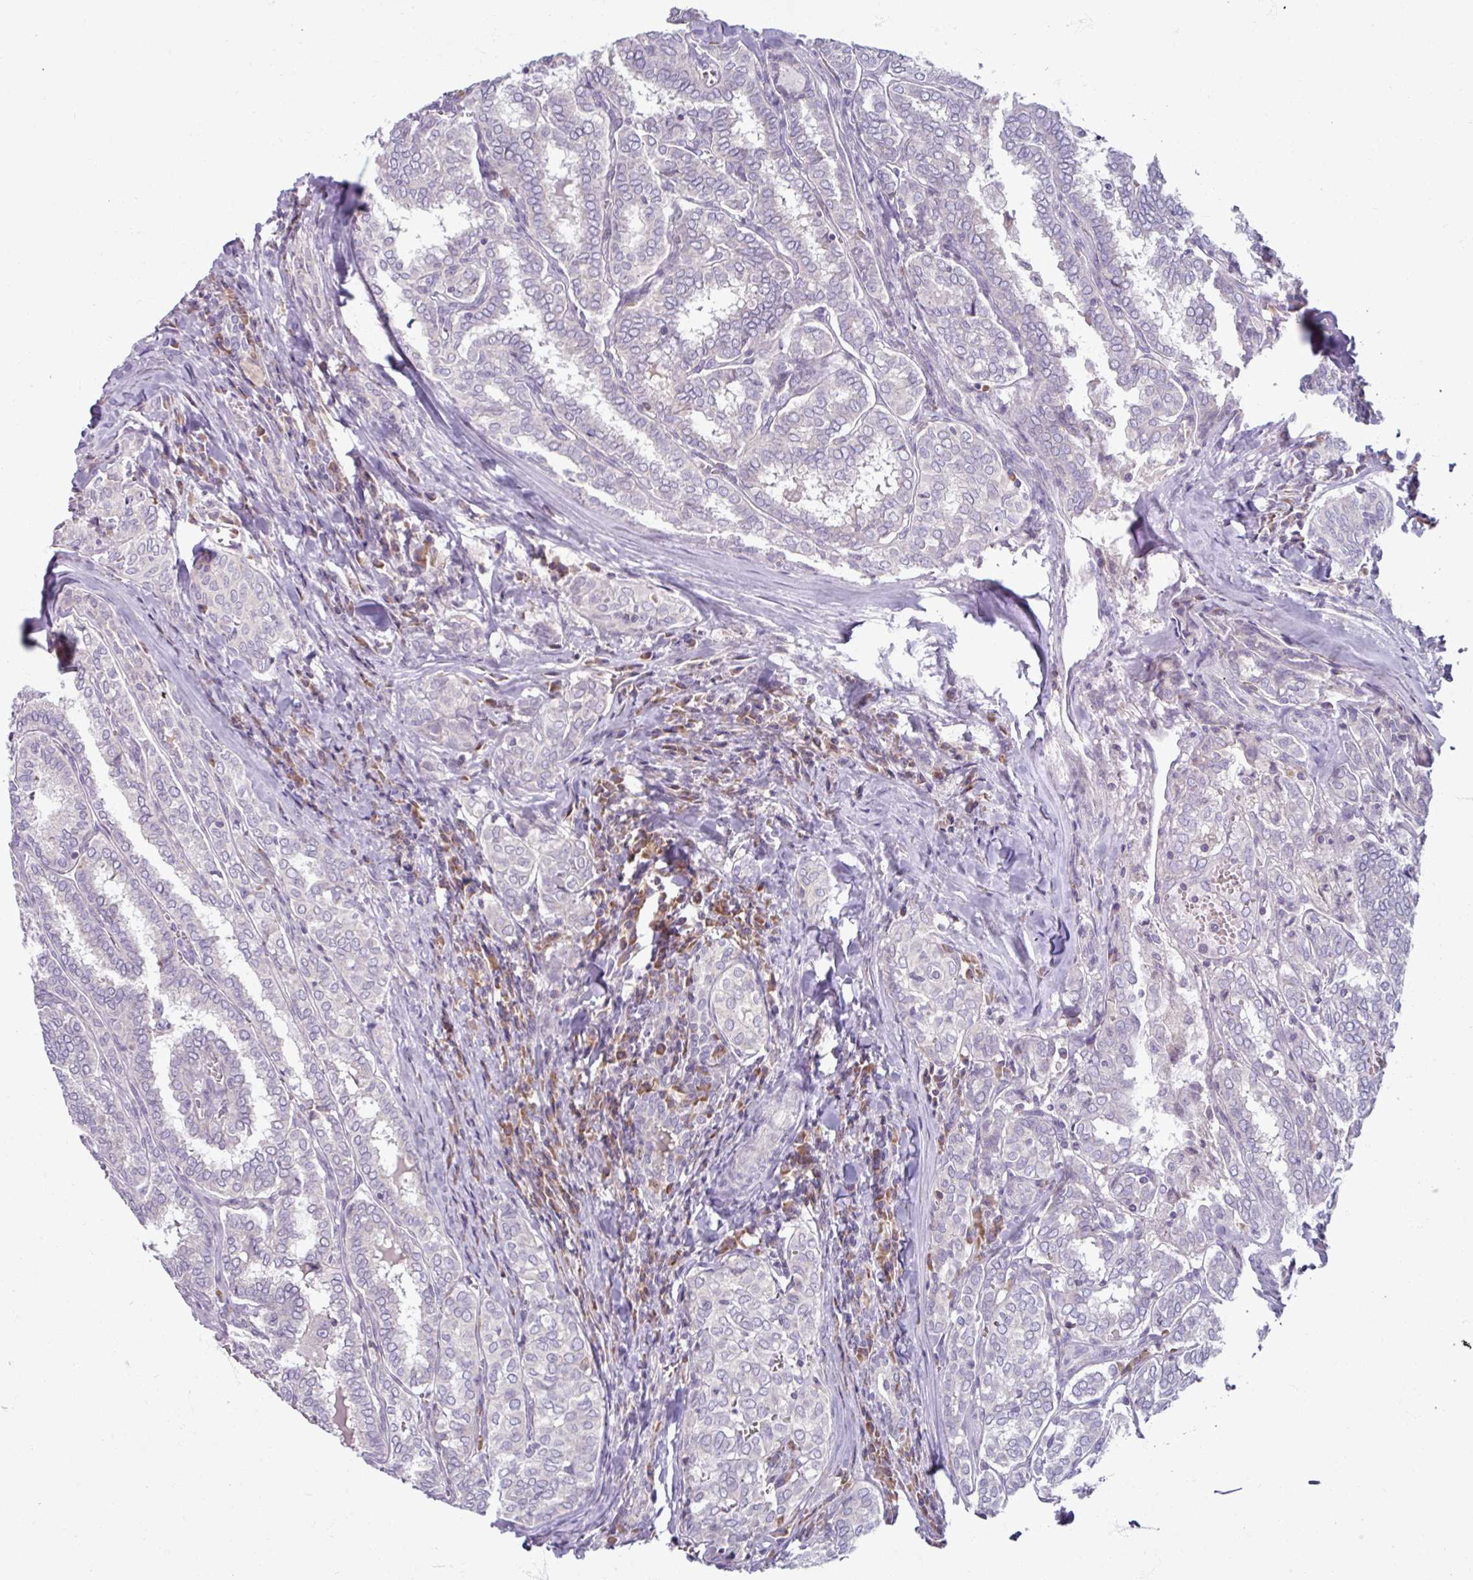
{"staining": {"intensity": "weak", "quantity": "<25%", "location": "cytoplasmic/membranous"}, "tissue": "thyroid cancer", "cell_type": "Tumor cells", "image_type": "cancer", "snomed": [{"axis": "morphology", "description": "Papillary adenocarcinoma, NOS"}, {"axis": "topography", "description": "Thyroid gland"}], "caption": "High magnification brightfield microscopy of thyroid cancer (papillary adenocarcinoma) stained with DAB (3,3'-diaminobenzidine) (brown) and counterstained with hematoxylin (blue): tumor cells show no significant staining. (Brightfield microscopy of DAB immunohistochemistry (IHC) at high magnification).", "gene": "SMIM11", "patient": {"sex": "female", "age": 30}}